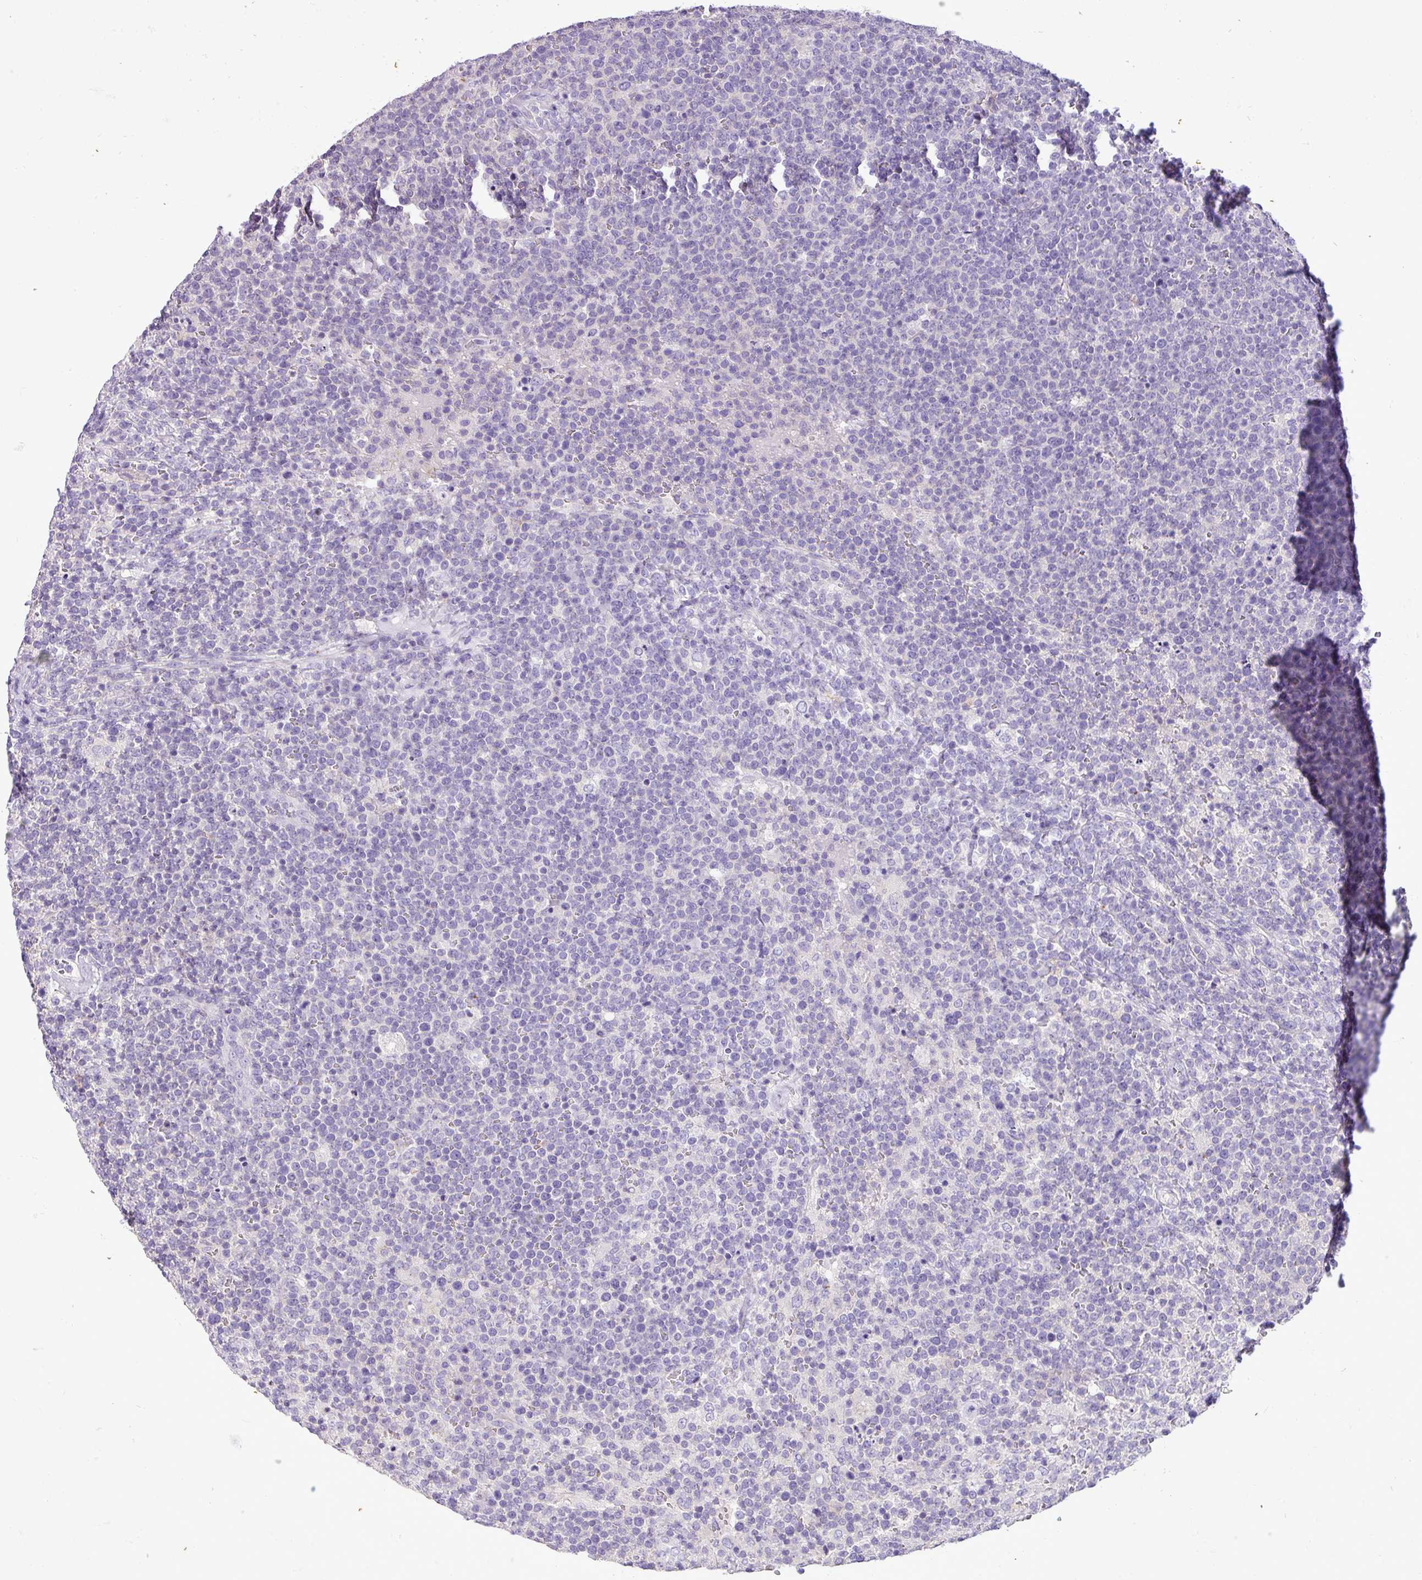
{"staining": {"intensity": "negative", "quantity": "none", "location": "none"}, "tissue": "lymphoma", "cell_type": "Tumor cells", "image_type": "cancer", "snomed": [{"axis": "morphology", "description": "Malignant lymphoma, non-Hodgkin's type, High grade"}, {"axis": "topography", "description": "Lymph node"}], "caption": "Human malignant lymphoma, non-Hodgkin's type (high-grade) stained for a protein using immunohistochemistry (IHC) reveals no positivity in tumor cells.", "gene": "ZNF334", "patient": {"sex": "male", "age": 61}}